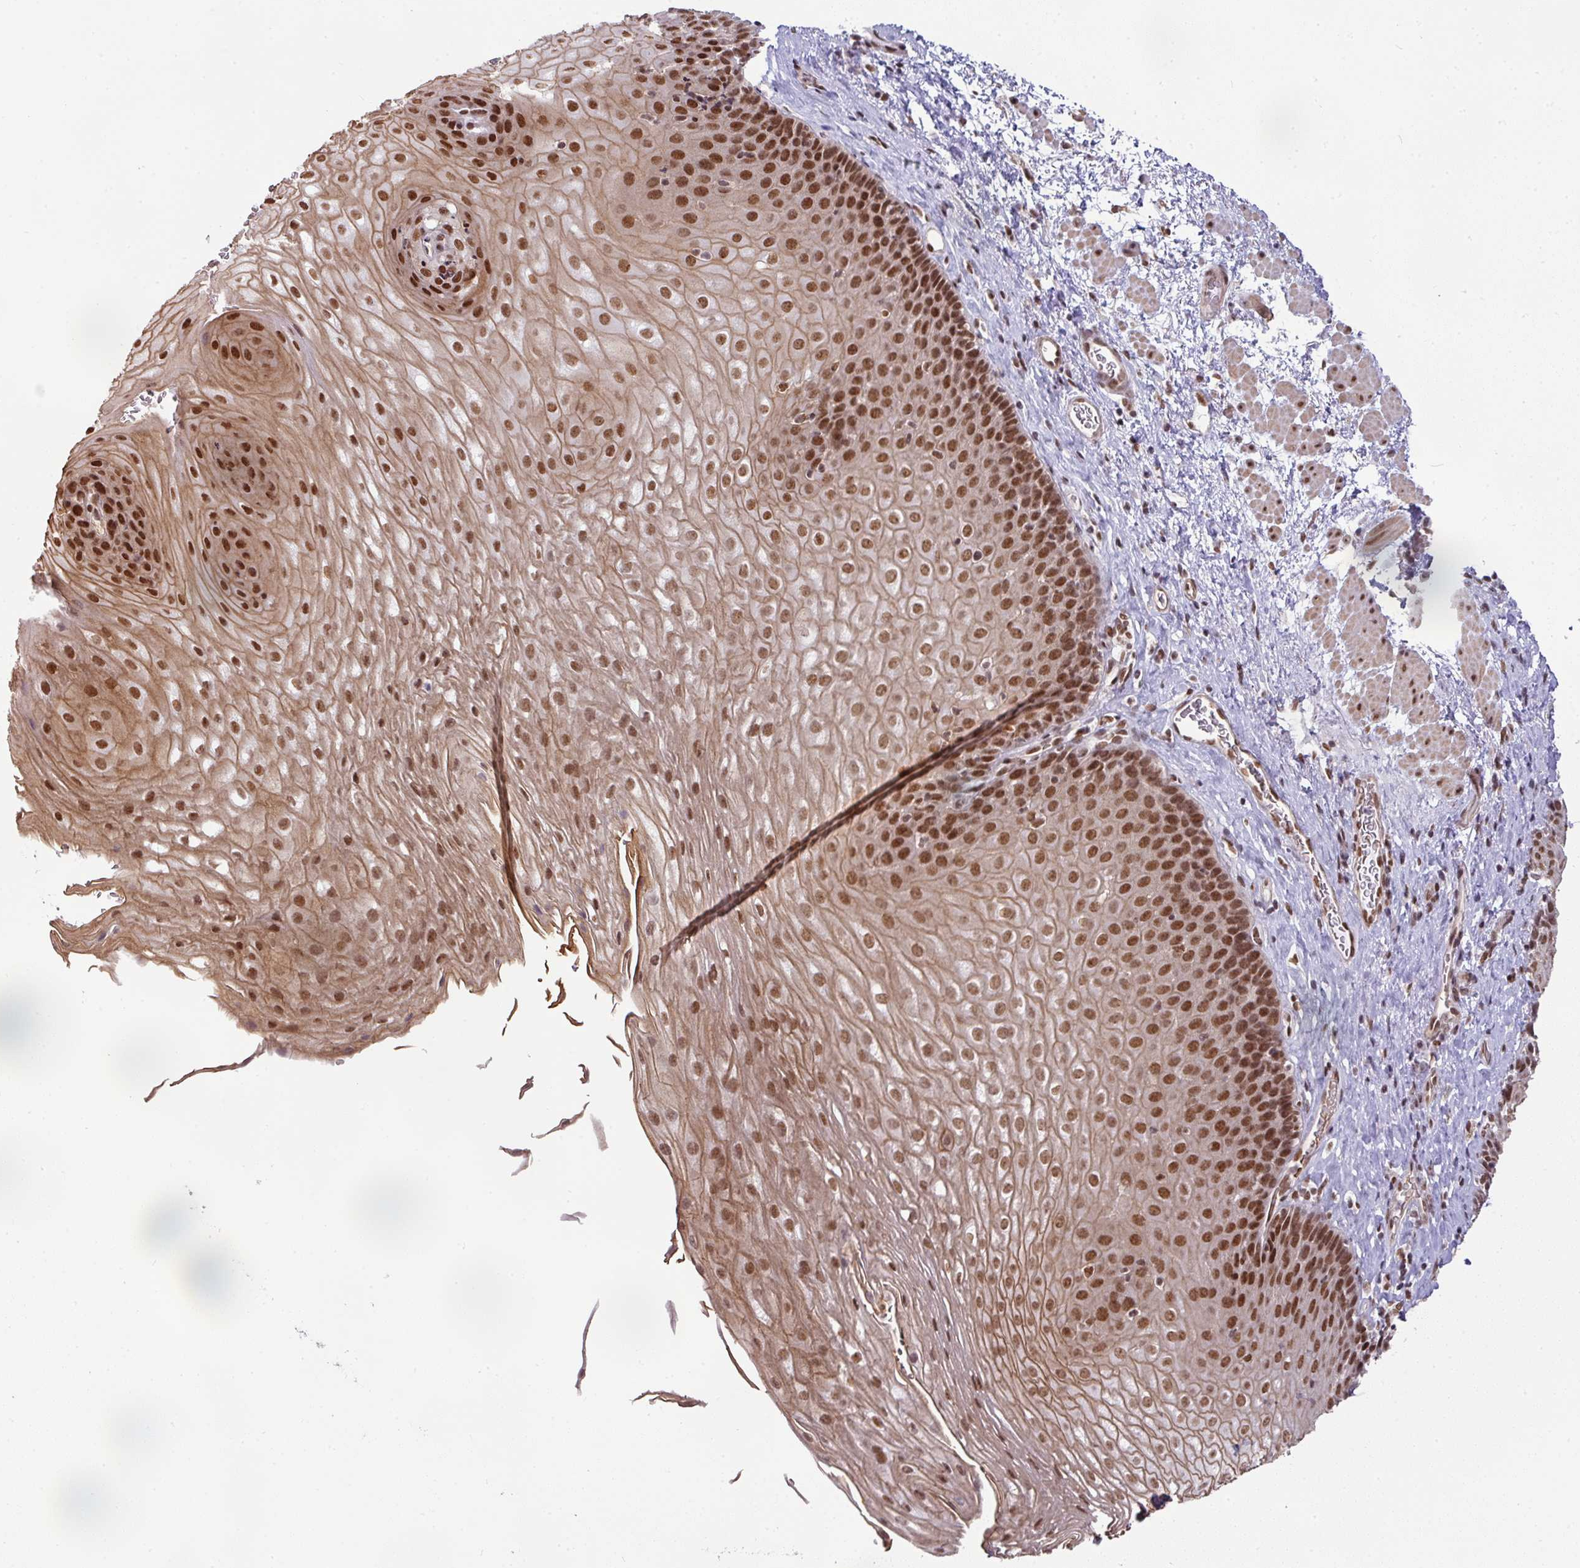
{"staining": {"intensity": "strong", "quantity": ">75%", "location": "cytoplasmic/membranous,nuclear"}, "tissue": "esophagus", "cell_type": "Squamous epithelial cells", "image_type": "normal", "snomed": [{"axis": "morphology", "description": "Normal tissue, NOS"}, {"axis": "topography", "description": "Esophagus"}], "caption": "Protein analysis of unremarkable esophagus displays strong cytoplasmic/membranous,nuclear staining in about >75% of squamous epithelial cells. (DAB (3,3'-diaminobenzidine) IHC with brightfield microscopy, high magnification).", "gene": "NCOA5", "patient": {"sex": "female", "age": 66}}